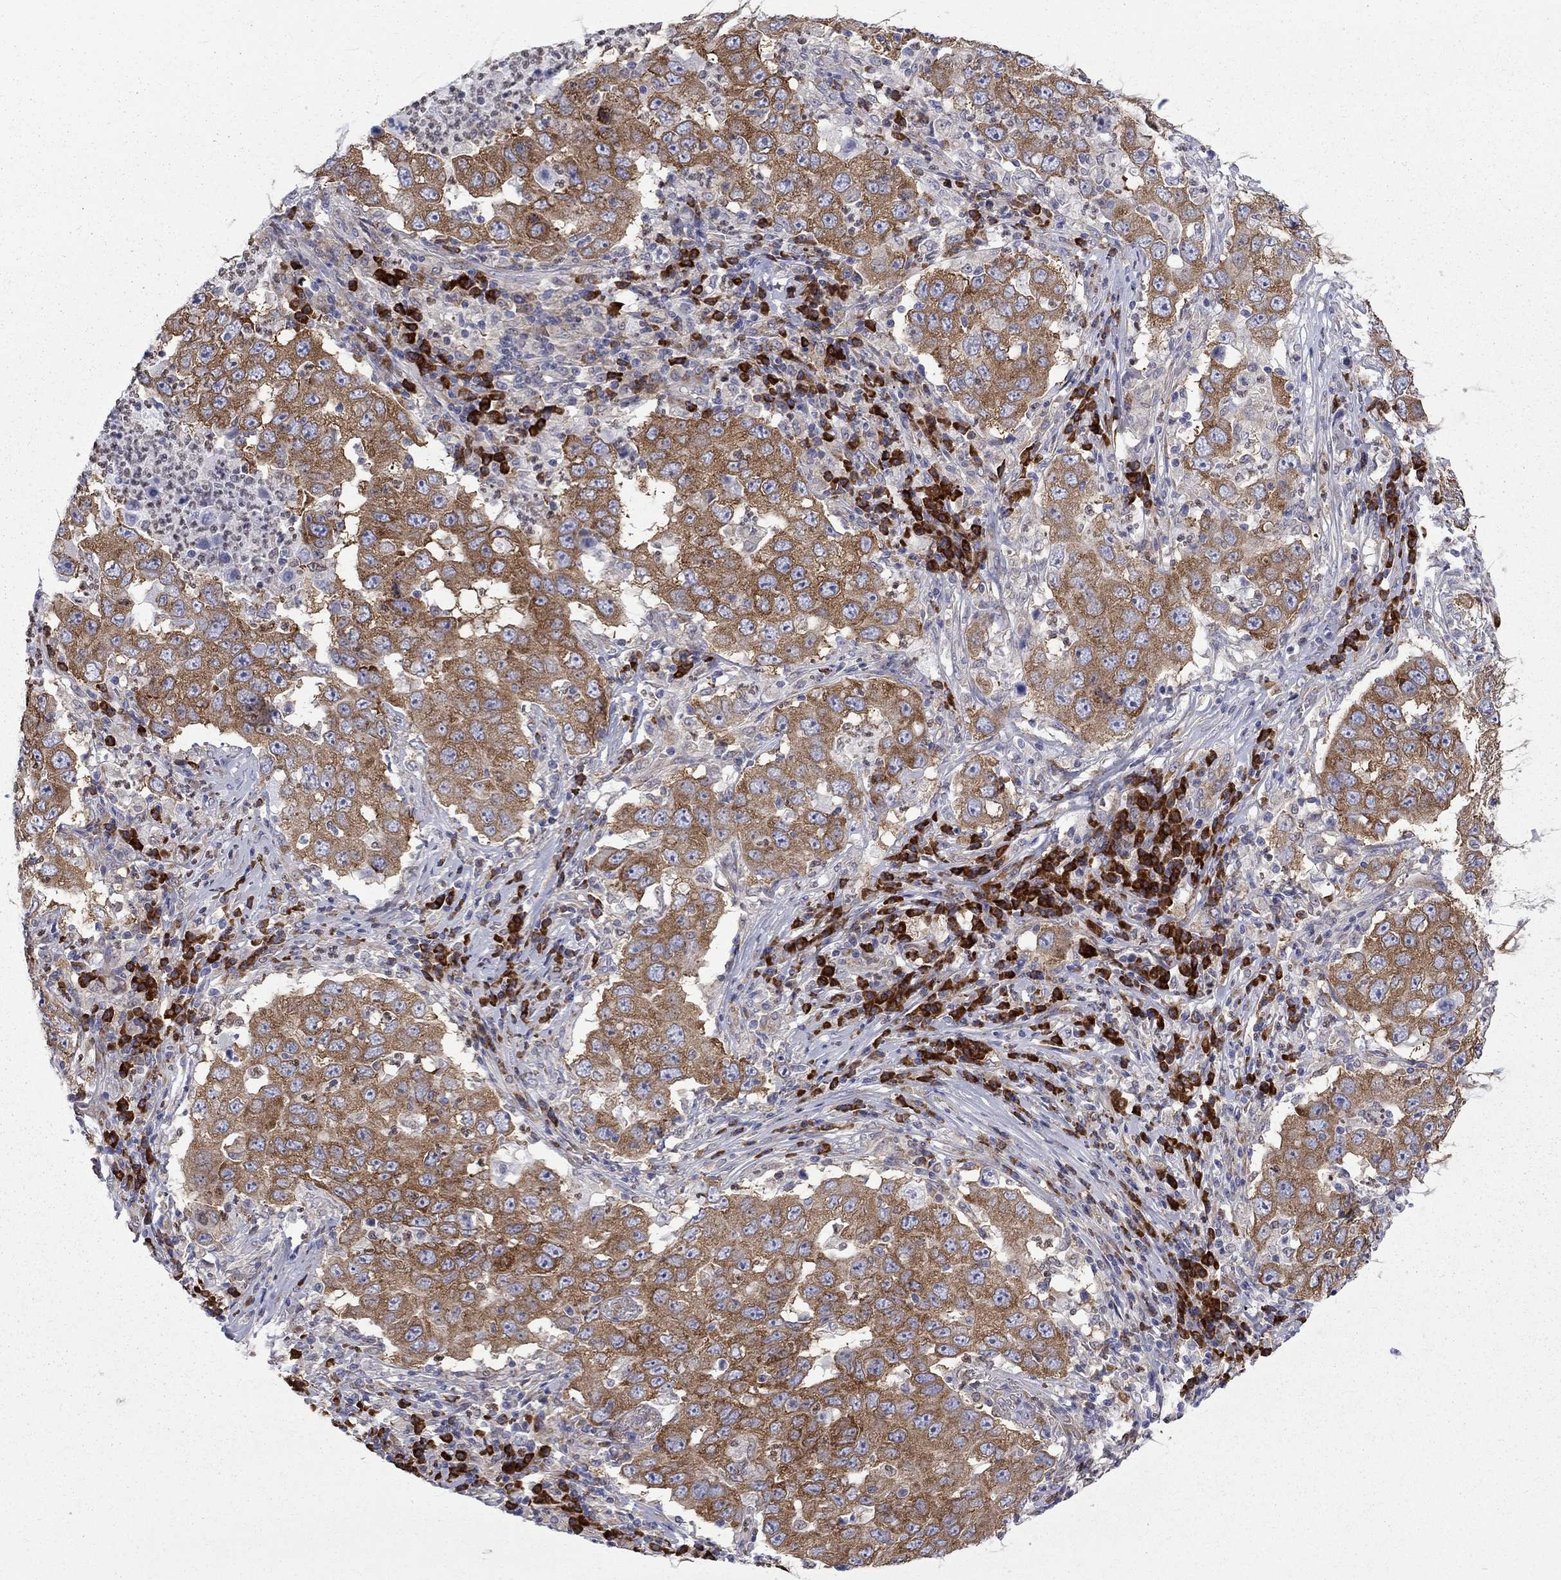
{"staining": {"intensity": "moderate", "quantity": ">75%", "location": "cytoplasmic/membranous"}, "tissue": "lung cancer", "cell_type": "Tumor cells", "image_type": "cancer", "snomed": [{"axis": "morphology", "description": "Adenocarcinoma, NOS"}, {"axis": "topography", "description": "Lung"}], "caption": "The photomicrograph demonstrates immunohistochemical staining of lung cancer (adenocarcinoma). There is moderate cytoplasmic/membranous staining is present in about >75% of tumor cells.", "gene": "PABPC4", "patient": {"sex": "male", "age": 73}}